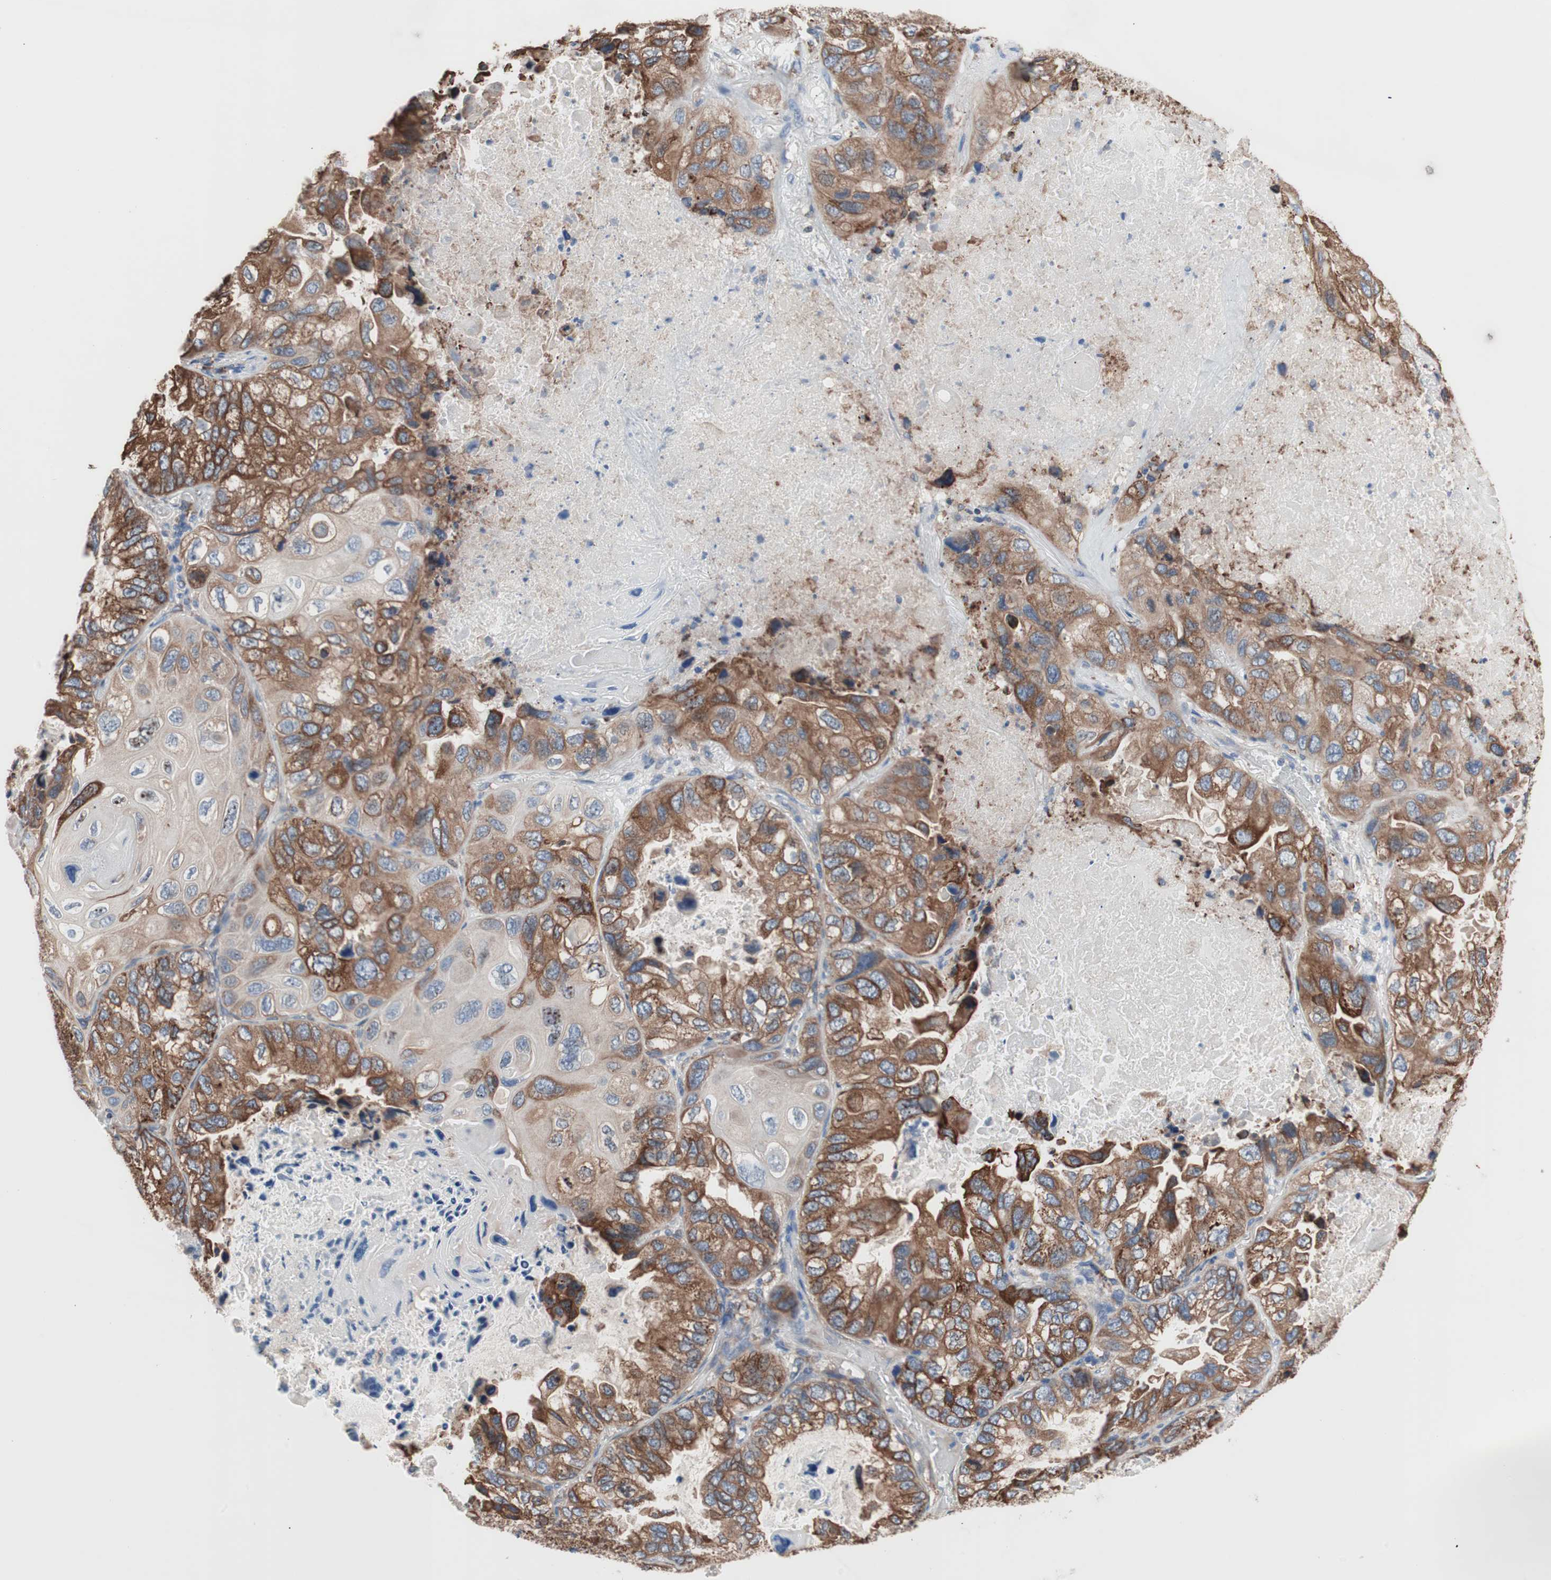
{"staining": {"intensity": "moderate", "quantity": ">75%", "location": "cytoplasmic/membranous"}, "tissue": "lung cancer", "cell_type": "Tumor cells", "image_type": "cancer", "snomed": [{"axis": "morphology", "description": "Squamous cell carcinoma, NOS"}, {"axis": "topography", "description": "Lung"}], "caption": "Immunohistochemical staining of lung cancer reveals moderate cytoplasmic/membranous protein expression in about >75% of tumor cells. Ihc stains the protein of interest in brown and the nuclei are stained blue.", "gene": "SLC27A4", "patient": {"sex": "female", "age": 73}}